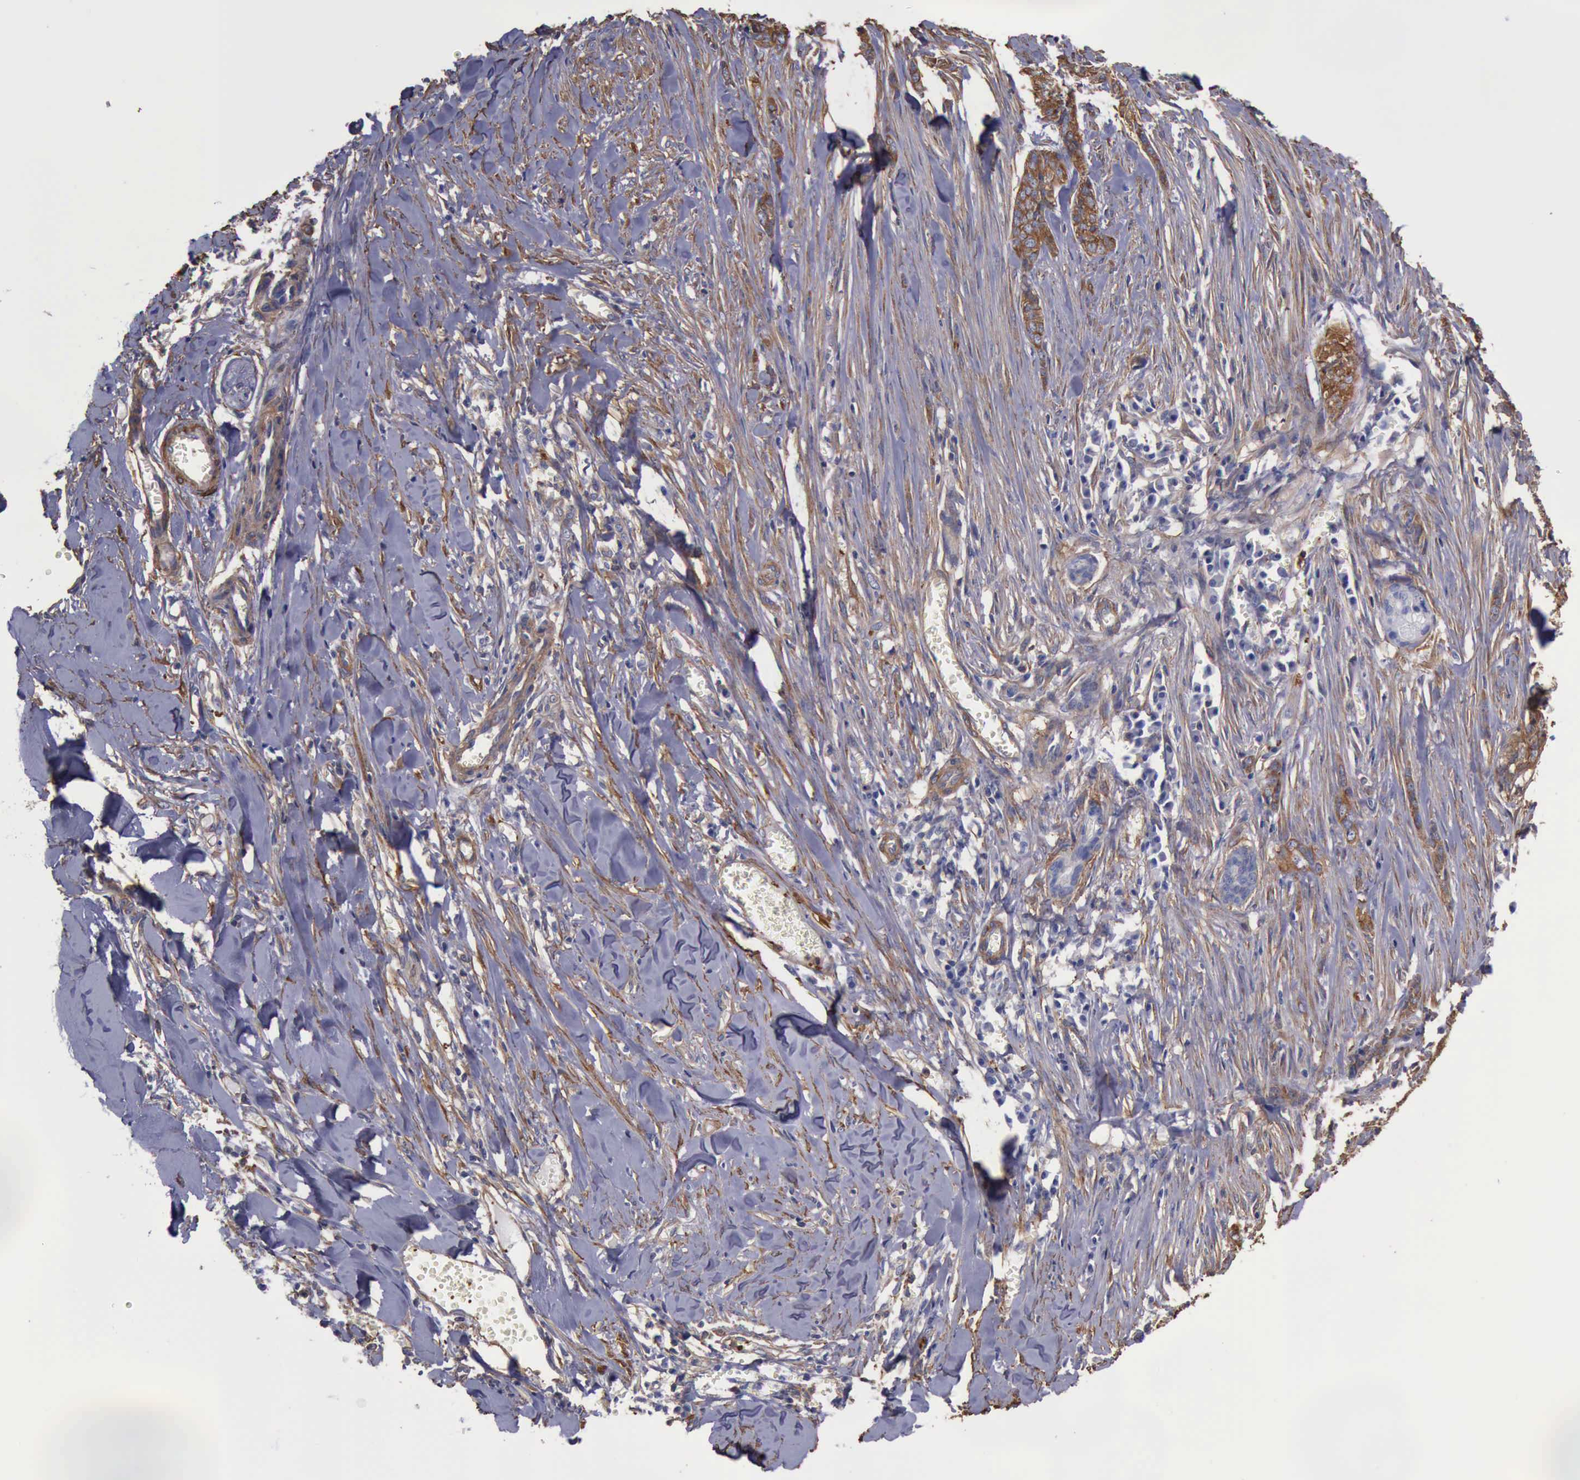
{"staining": {"intensity": "strong", "quantity": ">75%", "location": "cytoplasmic/membranous"}, "tissue": "skin cancer", "cell_type": "Tumor cells", "image_type": "cancer", "snomed": [{"axis": "morphology", "description": "Normal tissue, NOS"}, {"axis": "morphology", "description": "Basal cell carcinoma"}, {"axis": "topography", "description": "Skin"}], "caption": "This is an image of IHC staining of skin basal cell carcinoma, which shows strong staining in the cytoplasmic/membranous of tumor cells.", "gene": "FLNA", "patient": {"sex": "female", "age": 65}}